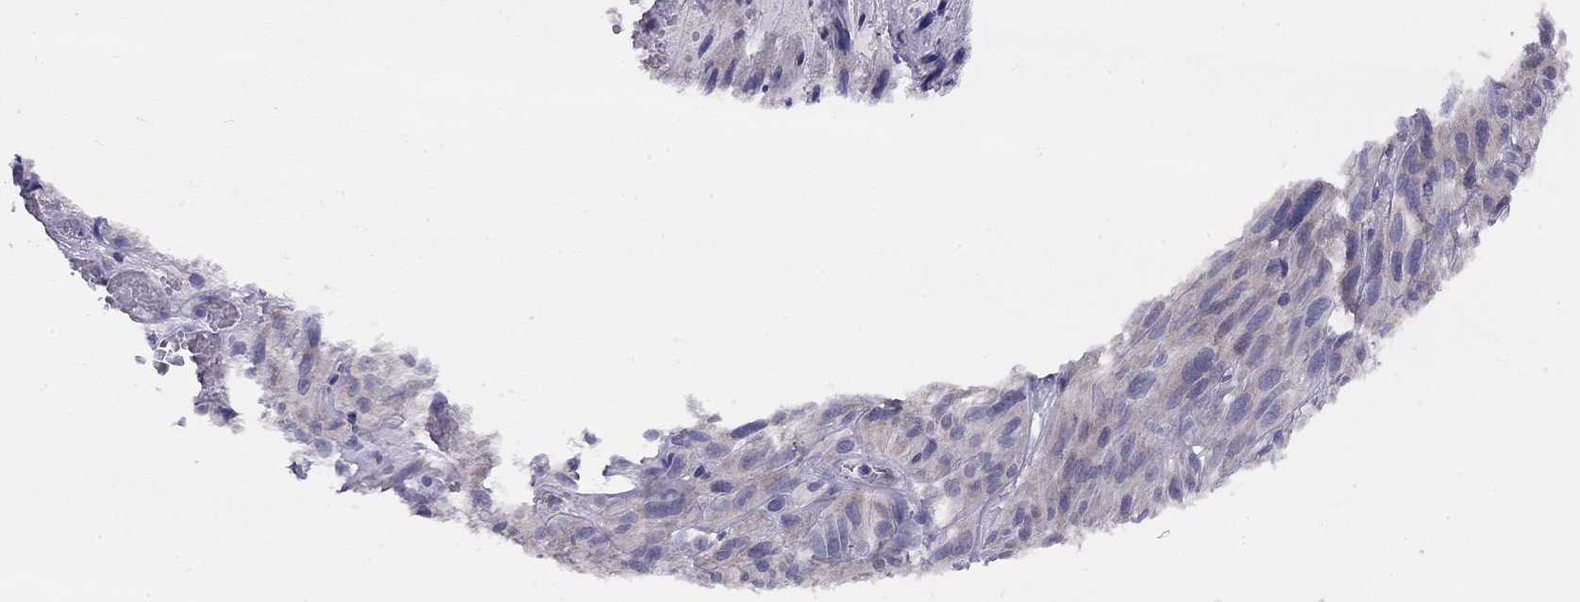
{"staining": {"intensity": "weak", "quantity": "<25%", "location": "cytoplasmic/membranous"}, "tissue": "melanoma", "cell_type": "Tumor cells", "image_type": "cancer", "snomed": [{"axis": "morphology", "description": "Malignant melanoma, NOS"}, {"axis": "topography", "description": "Skin"}], "caption": "Immunohistochemical staining of human malignant melanoma exhibits no significant staining in tumor cells. Brightfield microscopy of IHC stained with DAB (brown) and hematoxylin (blue), captured at high magnification.", "gene": "CITED1", "patient": {"sex": "male", "age": 51}}